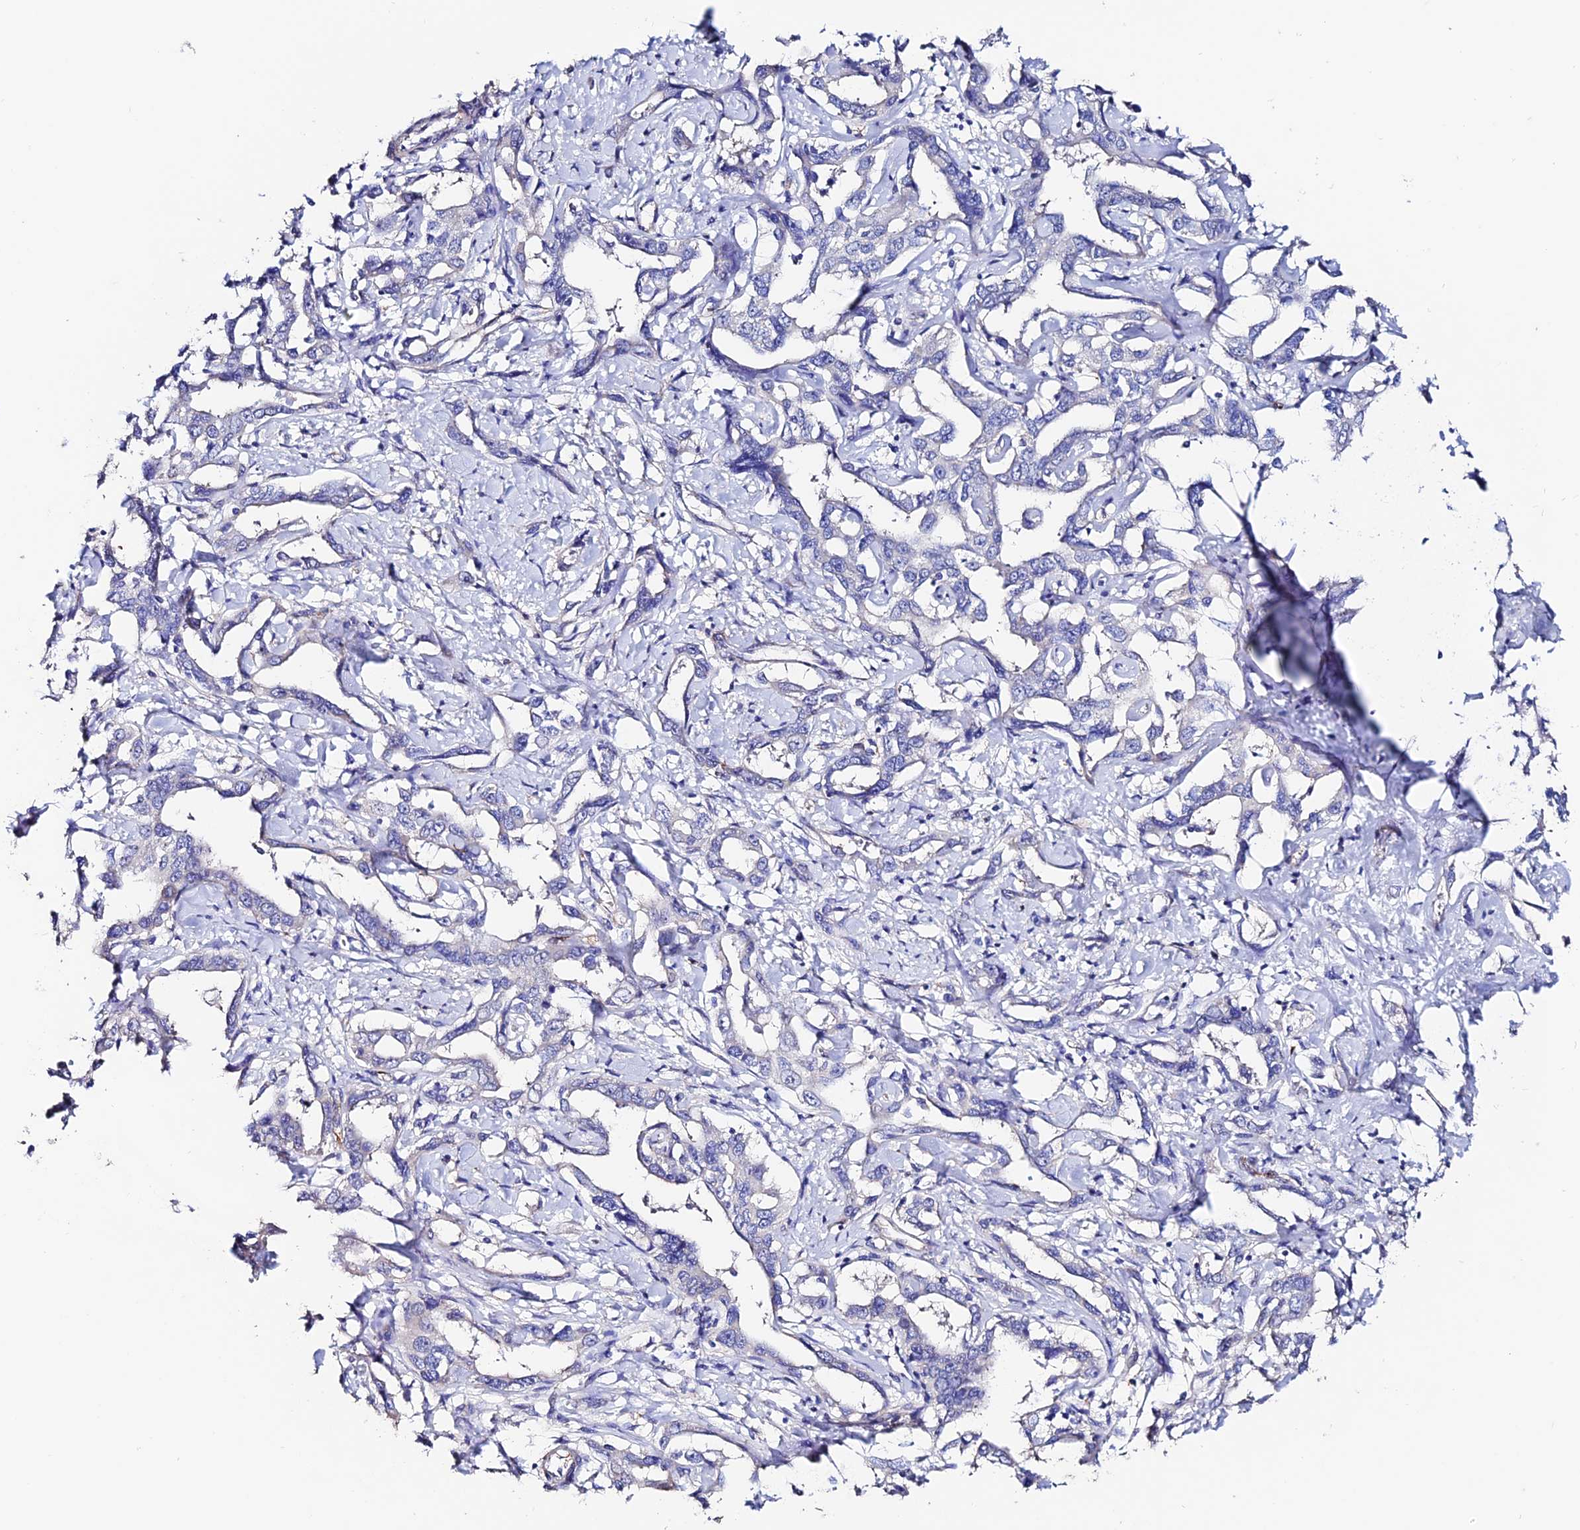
{"staining": {"intensity": "negative", "quantity": "none", "location": "none"}, "tissue": "liver cancer", "cell_type": "Tumor cells", "image_type": "cancer", "snomed": [{"axis": "morphology", "description": "Cholangiocarcinoma"}, {"axis": "topography", "description": "Liver"}], "caption": "High magnification brightfield microscopy of liver cancer stained with DAB (brown) and counterstained with hematoxylin (blue): tumor cells show no significant positivity.", "gene": "ESM1", "patient": {"sex": "male", "age": 59}}